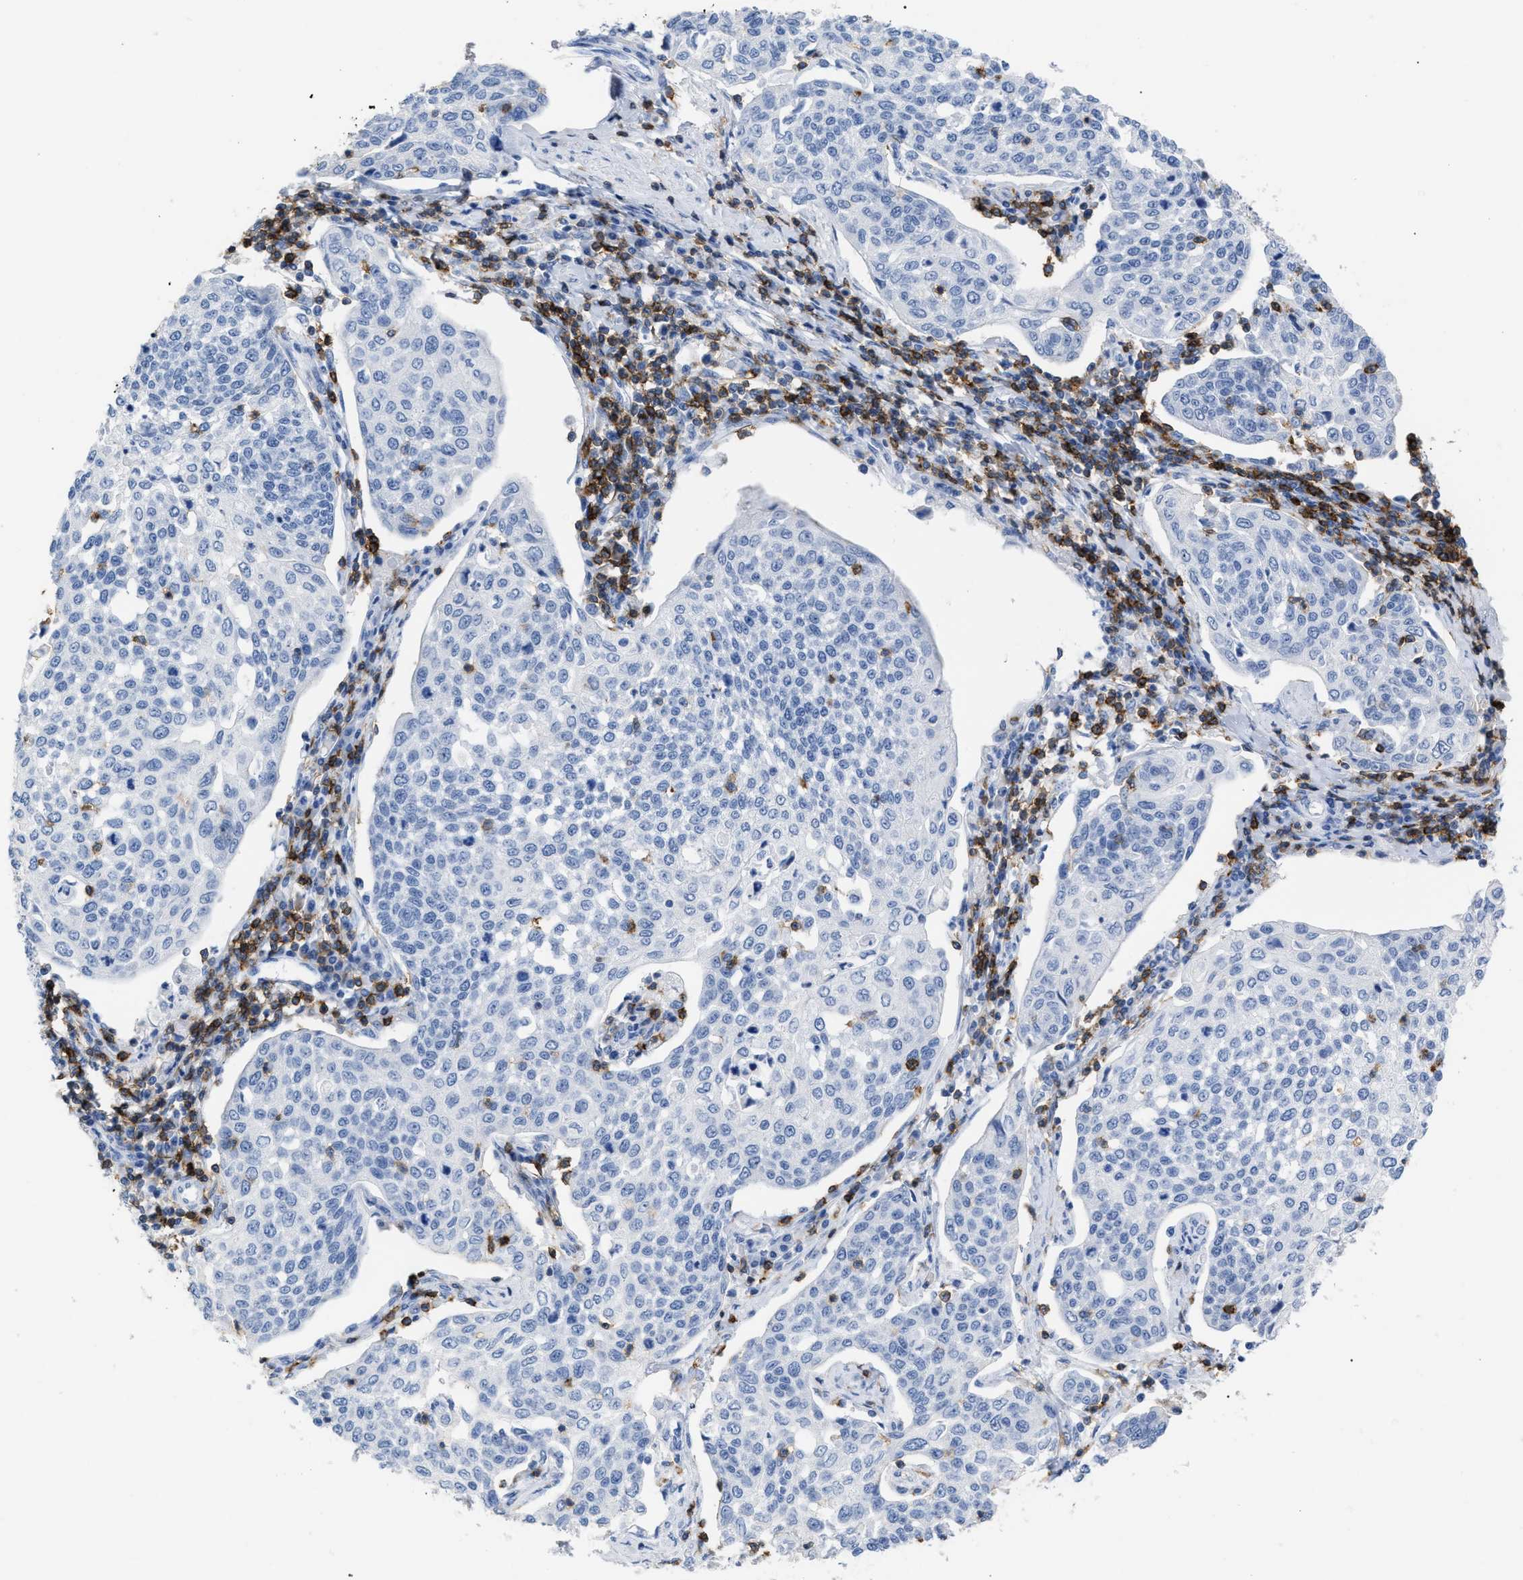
{"staining": {"intensity": "negative", "quantity": "none", "location": "none"}, "tissue": "cervical cancer", "cell_type": "Tumor cells", "image_type": "cancer", "snomed": [{"axis": "morphology", "description": "Squamous cell carcinoma, NOS"}, {"axis": "topography", "description": "Cervix"}], "caption": "A histopathology image of human squamous cell carcinoma (cervical) is negative for staining in tumor cells.", "gene": "CD5", "patient": {"sex": "female", "age": 34}}